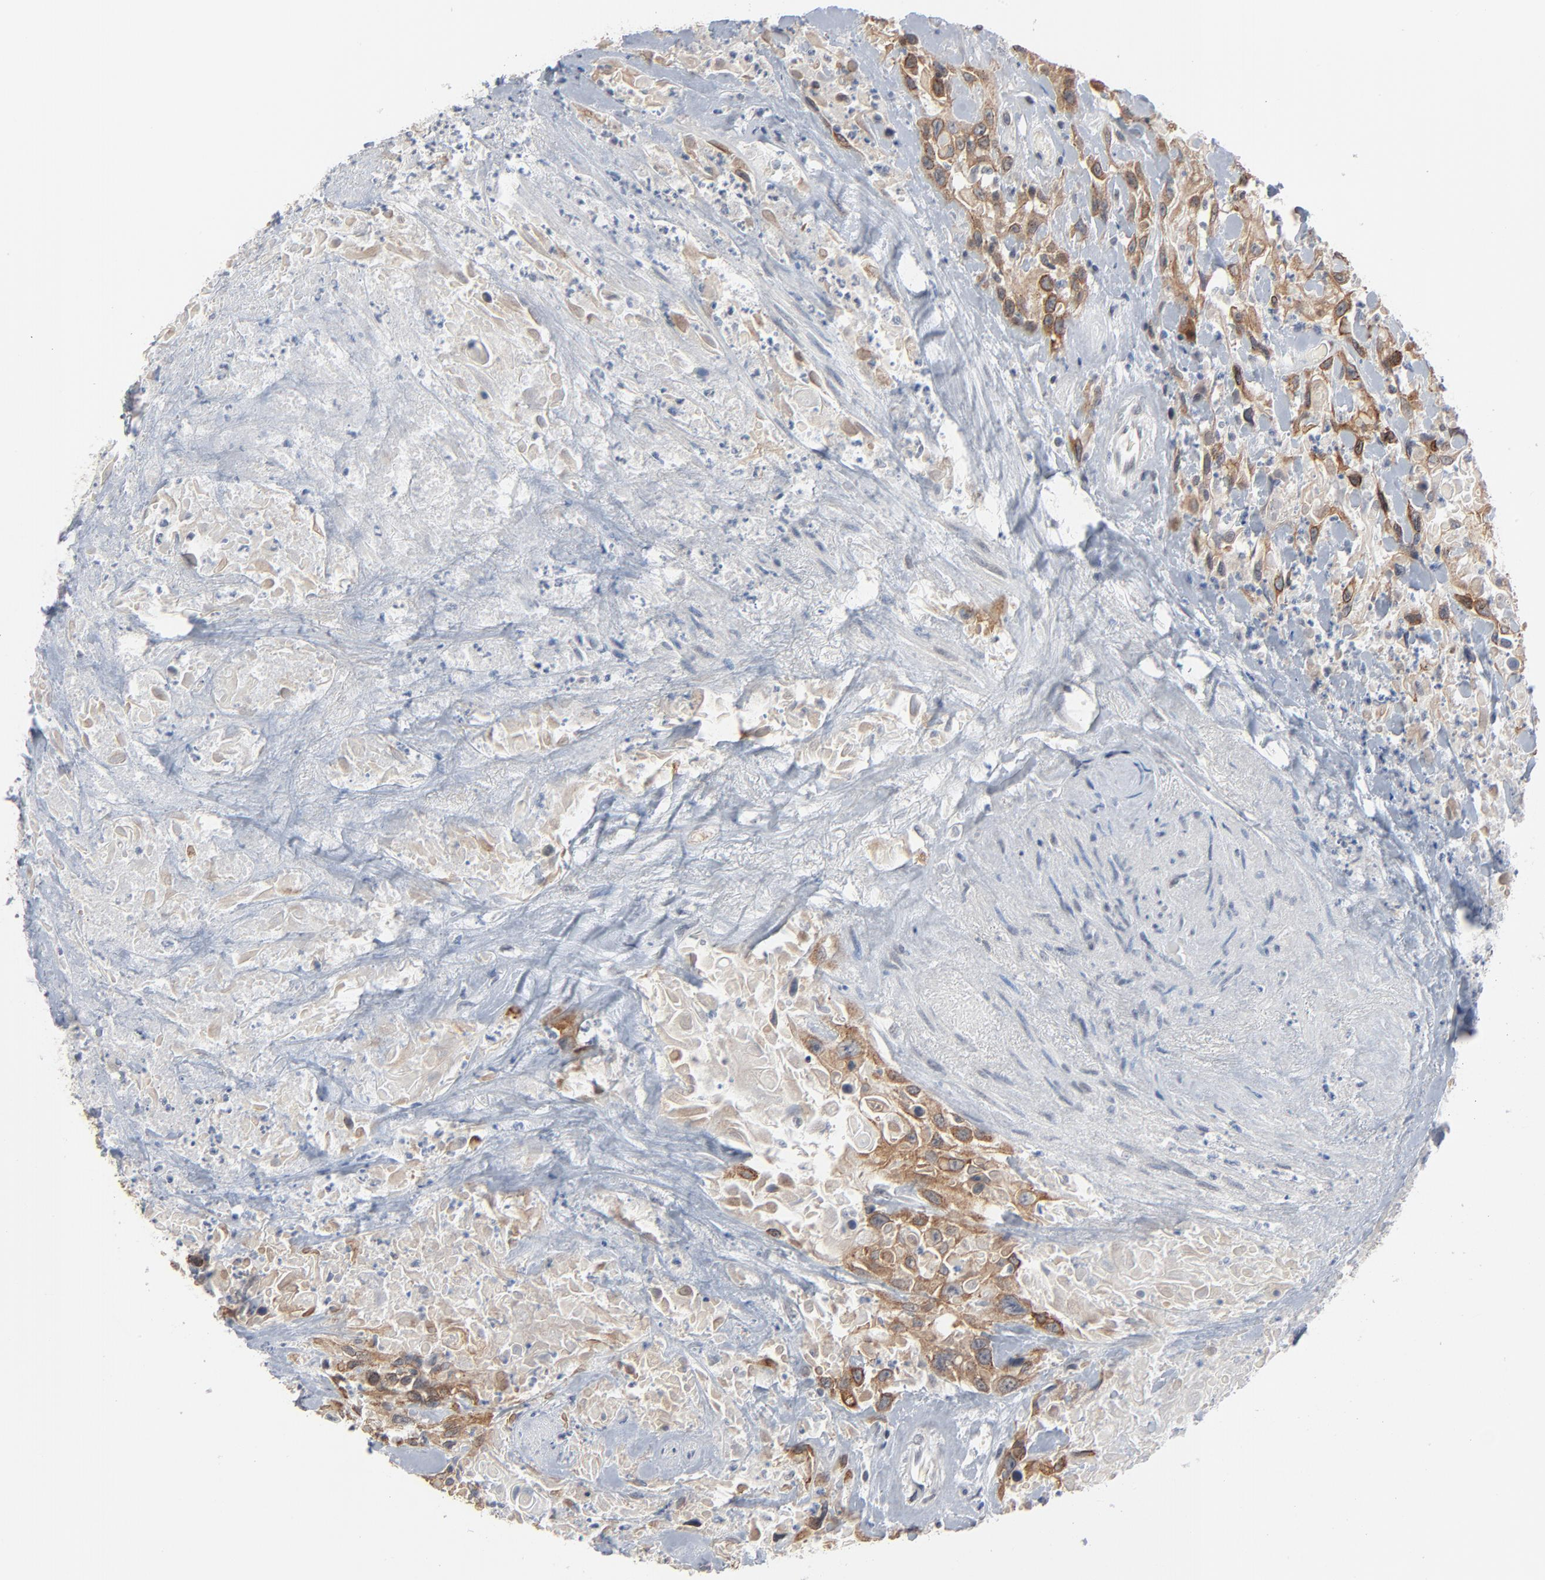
{"staining": {"intensity": "moderate", "quantity": ">75%", "location": "cytoplasmic/membranous"}, "tissue": "urothelial cancer", "cell_type": "Tumor cells", "image_type": "cancer", "snomed": [{"axis": "morphology", "description": "Urothelial carcinoma, High grade"}, {"axis": "topography", "description": "Urinary bladder"}], "caption": "Moderate cytoplasmic/membranous protein staining is present in approximately >75% of tumor cells in urothelial cancer.", "gene": "ITPR3", "patient": {"sex": "female", "age": 84}}